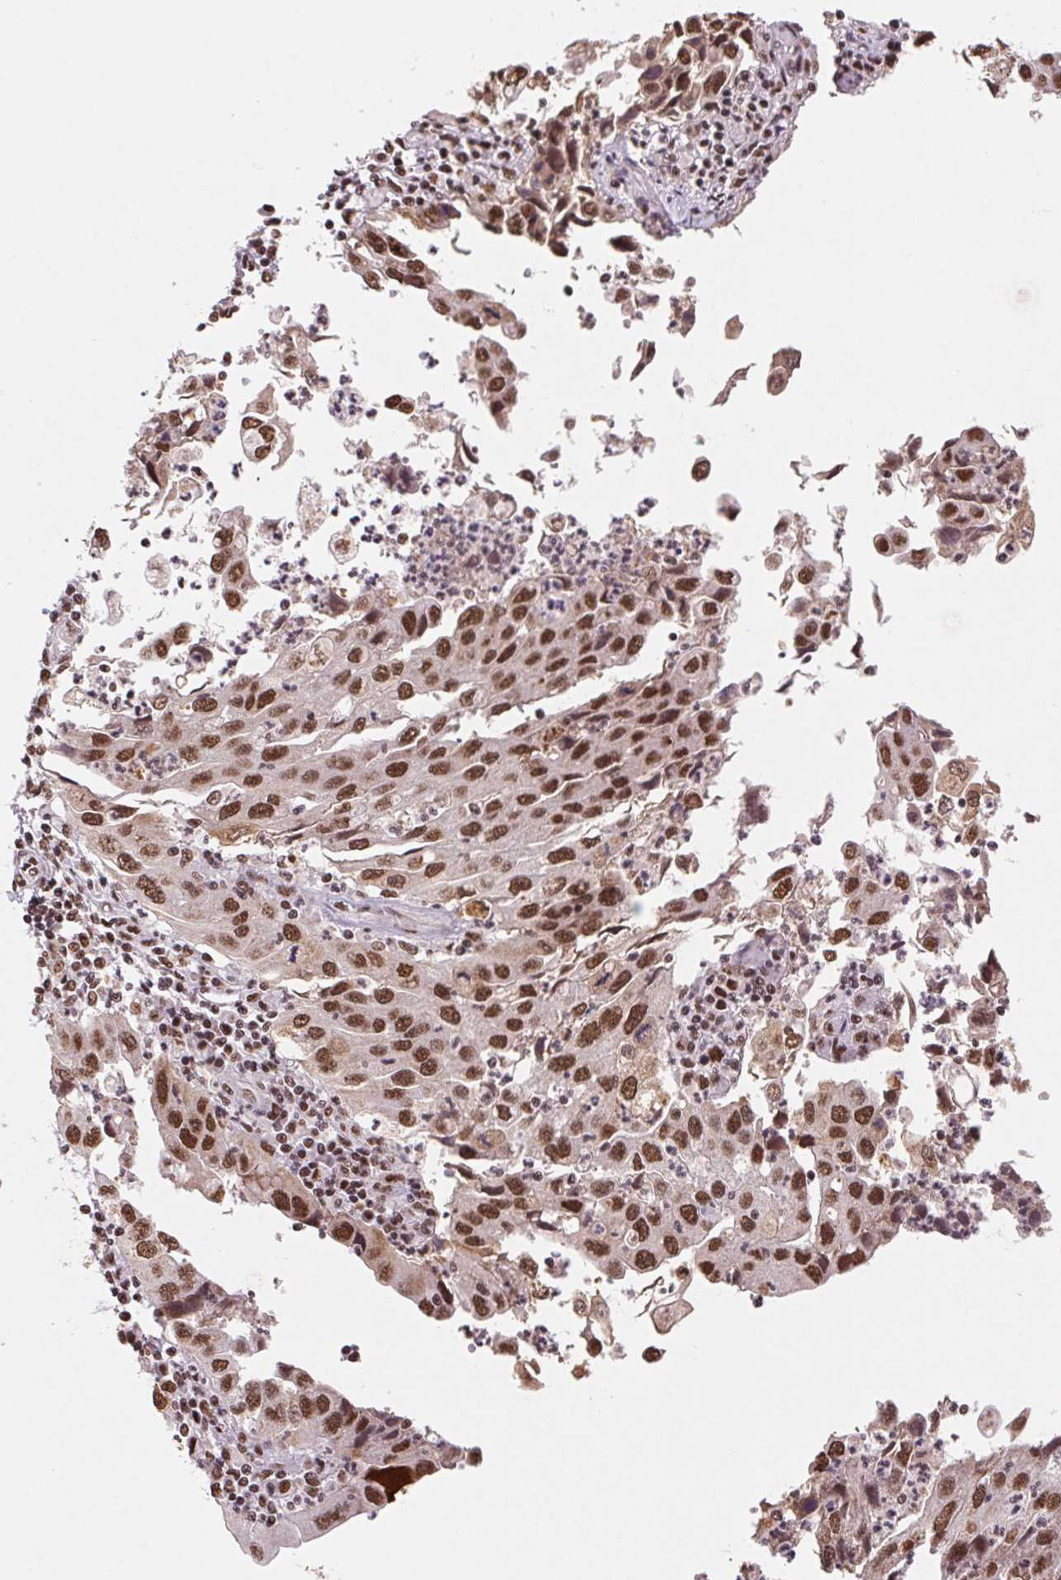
{"staining": {"intensity": "strong", "quantity": ">75%", "location": "nuclear"}, "tissue": "endometrial cancer", "cell_type": "Tumor cells", "image_type": "cancer", "snomed": [{"axis": "morphology", "description": "Adenocarcinoma, NOS"}, {"axis": "topography", "description": "Uterus"}], "caption": "Protein expression analysis of human adenocarcinoma (endometrial) reveals strong nuclear expression in about >75% of tumor cells.", "gene": "SNRPG", "patient": {"sex": "female", "age": 62}}